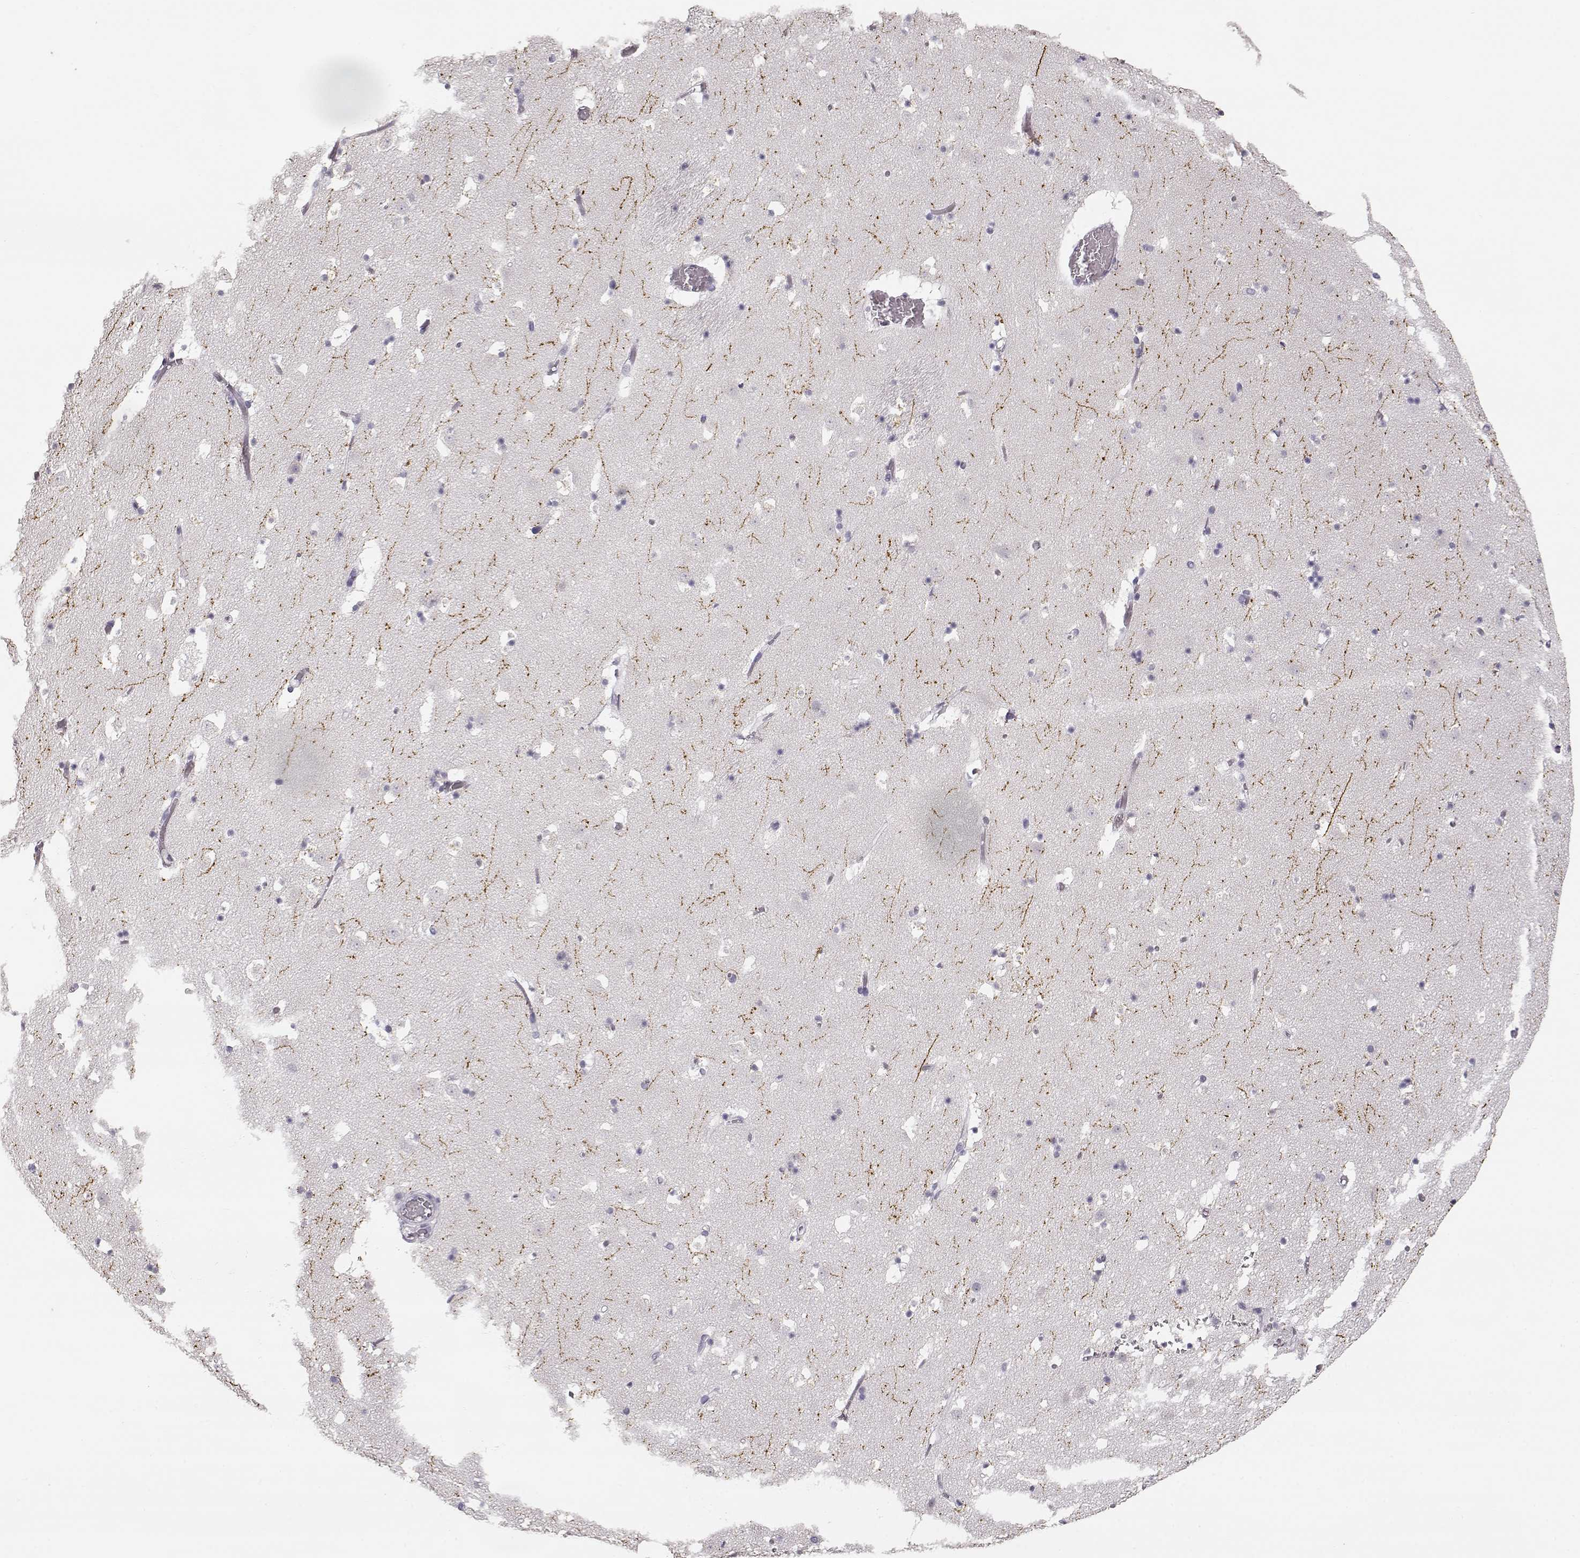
{"staining": {"intensity": "negative", "quantity": "none", "location": "none"}, "tissue": "caudate", "cell_type": "Glial cells", "image_type": "normal", "snomed": [{"axis": "morphology", "description": "Normal tissue, NOS"}, {"axis": "topography", "description": "Lateral ventricle wall"}], "caption": "Immunohistochemistry (IHC) histopathology image of unremarkable caudate: human caudate stained with DAB reveals no significant protein positivity in glial cells.", "gene": "TPH2", "patient": {"sex": "female", "age": 42}}